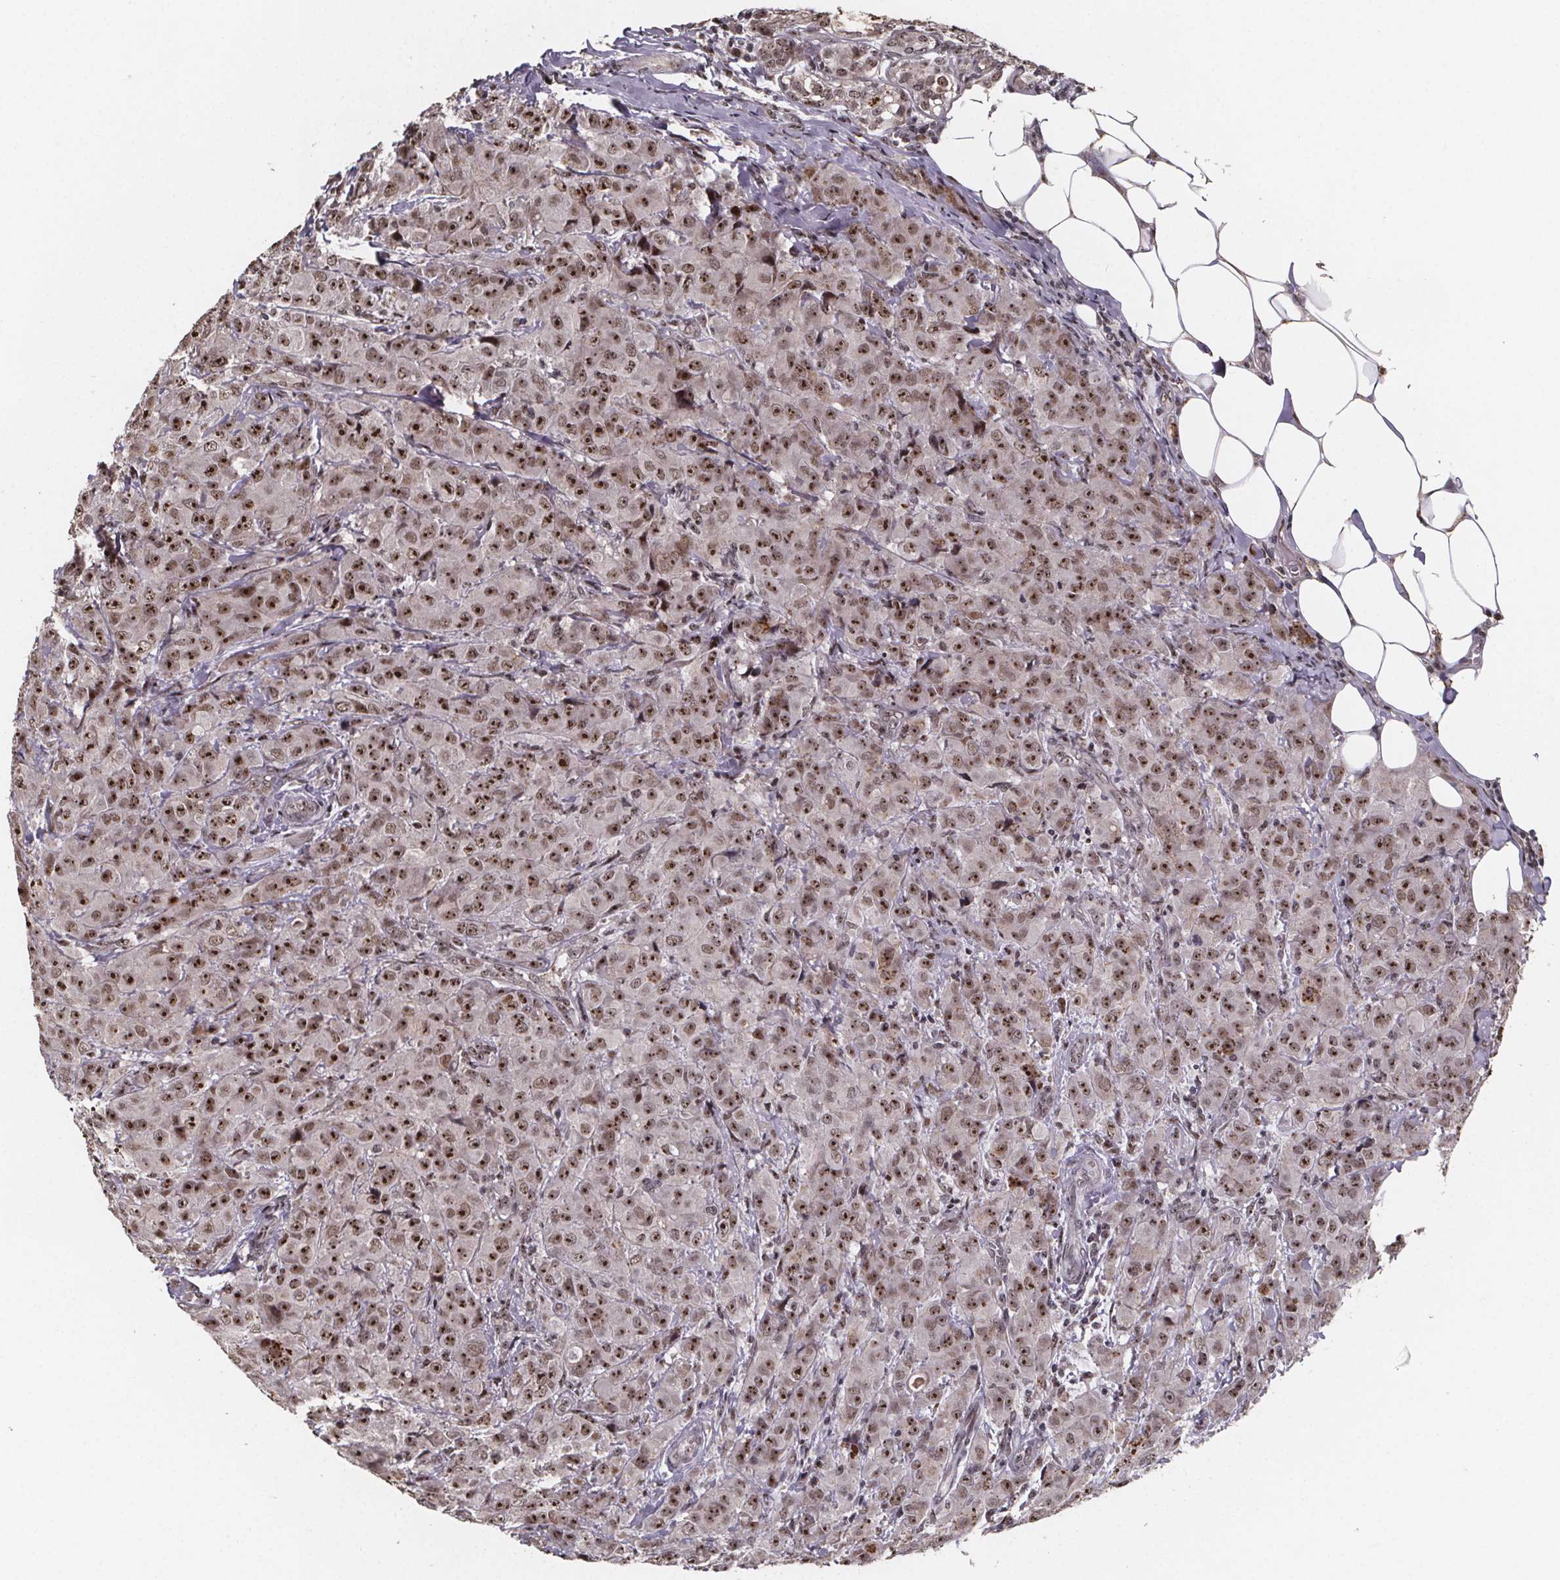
{"staining": {"intensity": "moderate", "quantity": ">75%", "location": "nuclear"}, "tissue": "breast cancer", "cell_type": "Tumor cells", "image_type": "cancer", "snomed": [{"axis": "morphology", "description": "Normal tissue, NOS"}, {"axis": "morphology", "description": "Duct carcinoma"}, {"axis": "topography", "description": "Breast"}], "caption": "The histopathology image shows immunohistochemical staining of intraductal carcinoma (breast). There is moderate nuclear expression is seen in approximately >75% of tumor cells. (Stains: DAB in brown, nuclei in blue, Microscopy: brightfield microscopy at high magnification).", "gene": "U2SURP", "patient": {"sex": "female", "age": 43}}